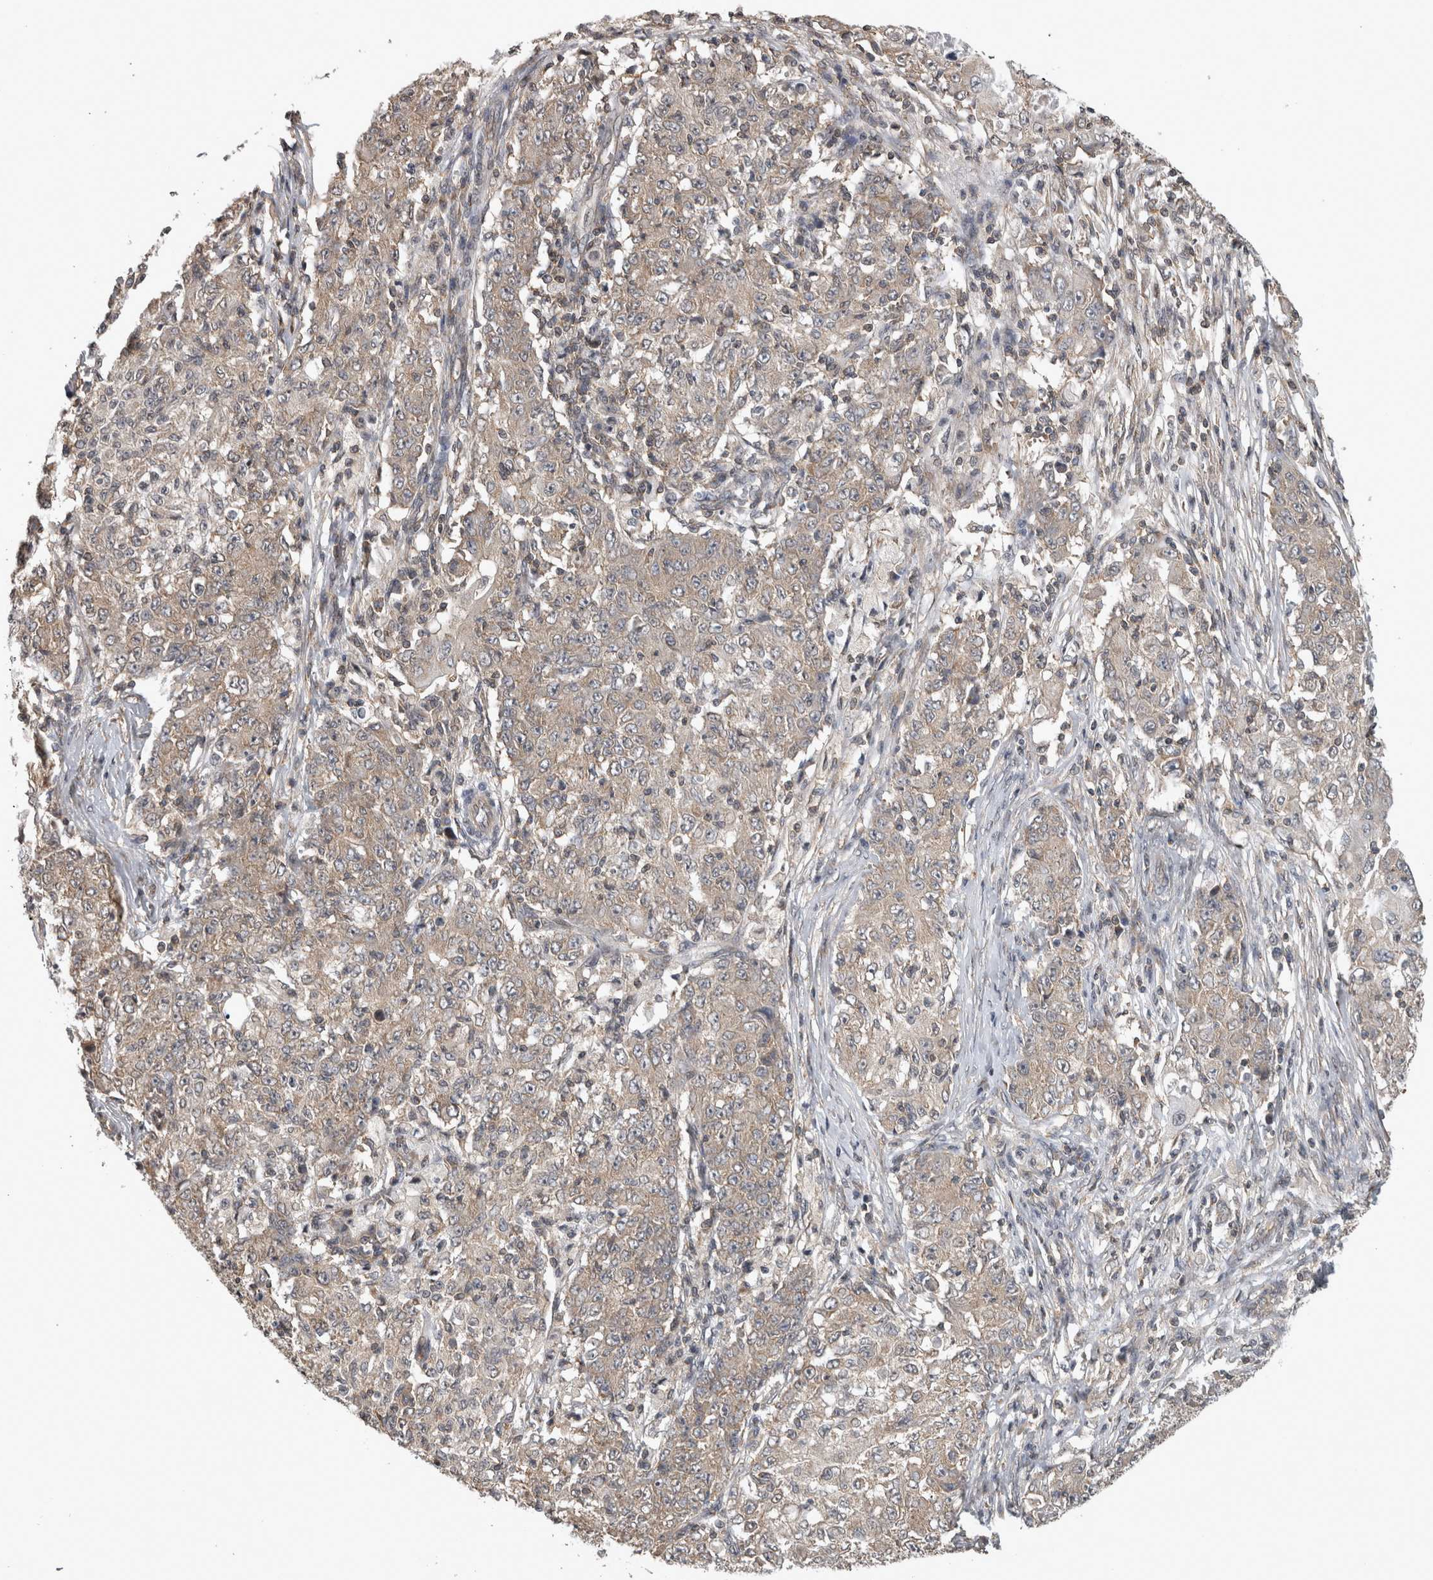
{"staining": {"intensity": "weak", "quantity": "25%-75%", "location": "cytoplasmic/membranous"}, "tissue": "ovarian cancer", "cell_type": "Tumor cells", "image_type": "cancer", "snomed": [{"axis": "morphology", "description": "Carcinoma, endometroid"}, {"axis": "topography", "description": "Ovary"}], "caption": "Brown immunohistochemical staining in human ovarian cancer reveals weak cytoplasmic/membranous expression in about 25%-75% of tumor cells.", "gene": "ATXN2", "patient": {"sex": "female", "age": 42}}